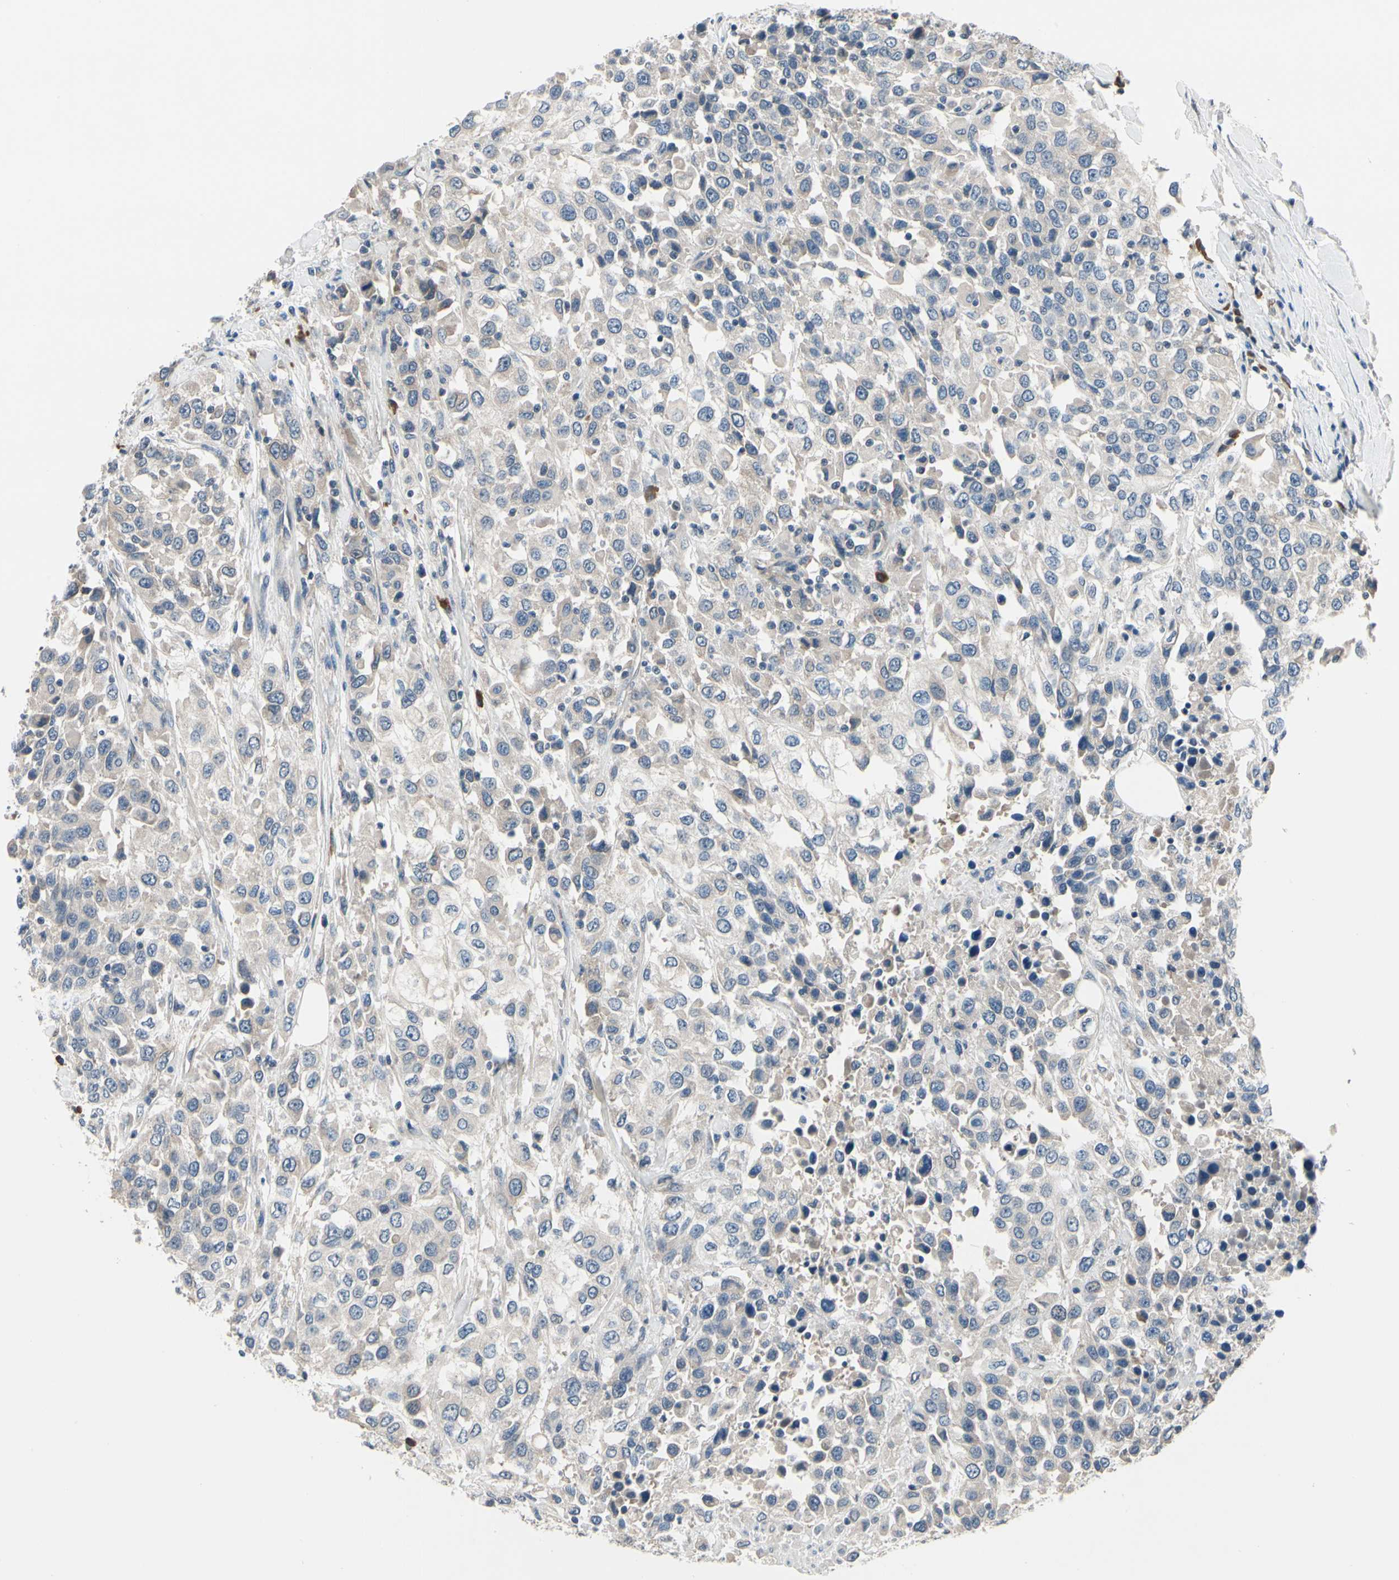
{"staining": {"intensity": "weak", "quantity": "25%-75%", "location": "cytoplasmic/membranous"}, "tissue": "urothelial cancer", "cell_type": "Tumor cells", "image_type": "cancer", "snomed": [{"axis": "morphology", "description": "Urothelial carcinoma, High grade"}, {"axis": "topography", "description": "Urinary bladder"}], "caption": "Urothelial cancer stained for a protein (brown) demonstrates weak cytoplasmic/membranous positive staining in approximately 25%-75% of tumor cells.", "gene": "SELENOK", "patient": {"sex": "female", "age": 80}}